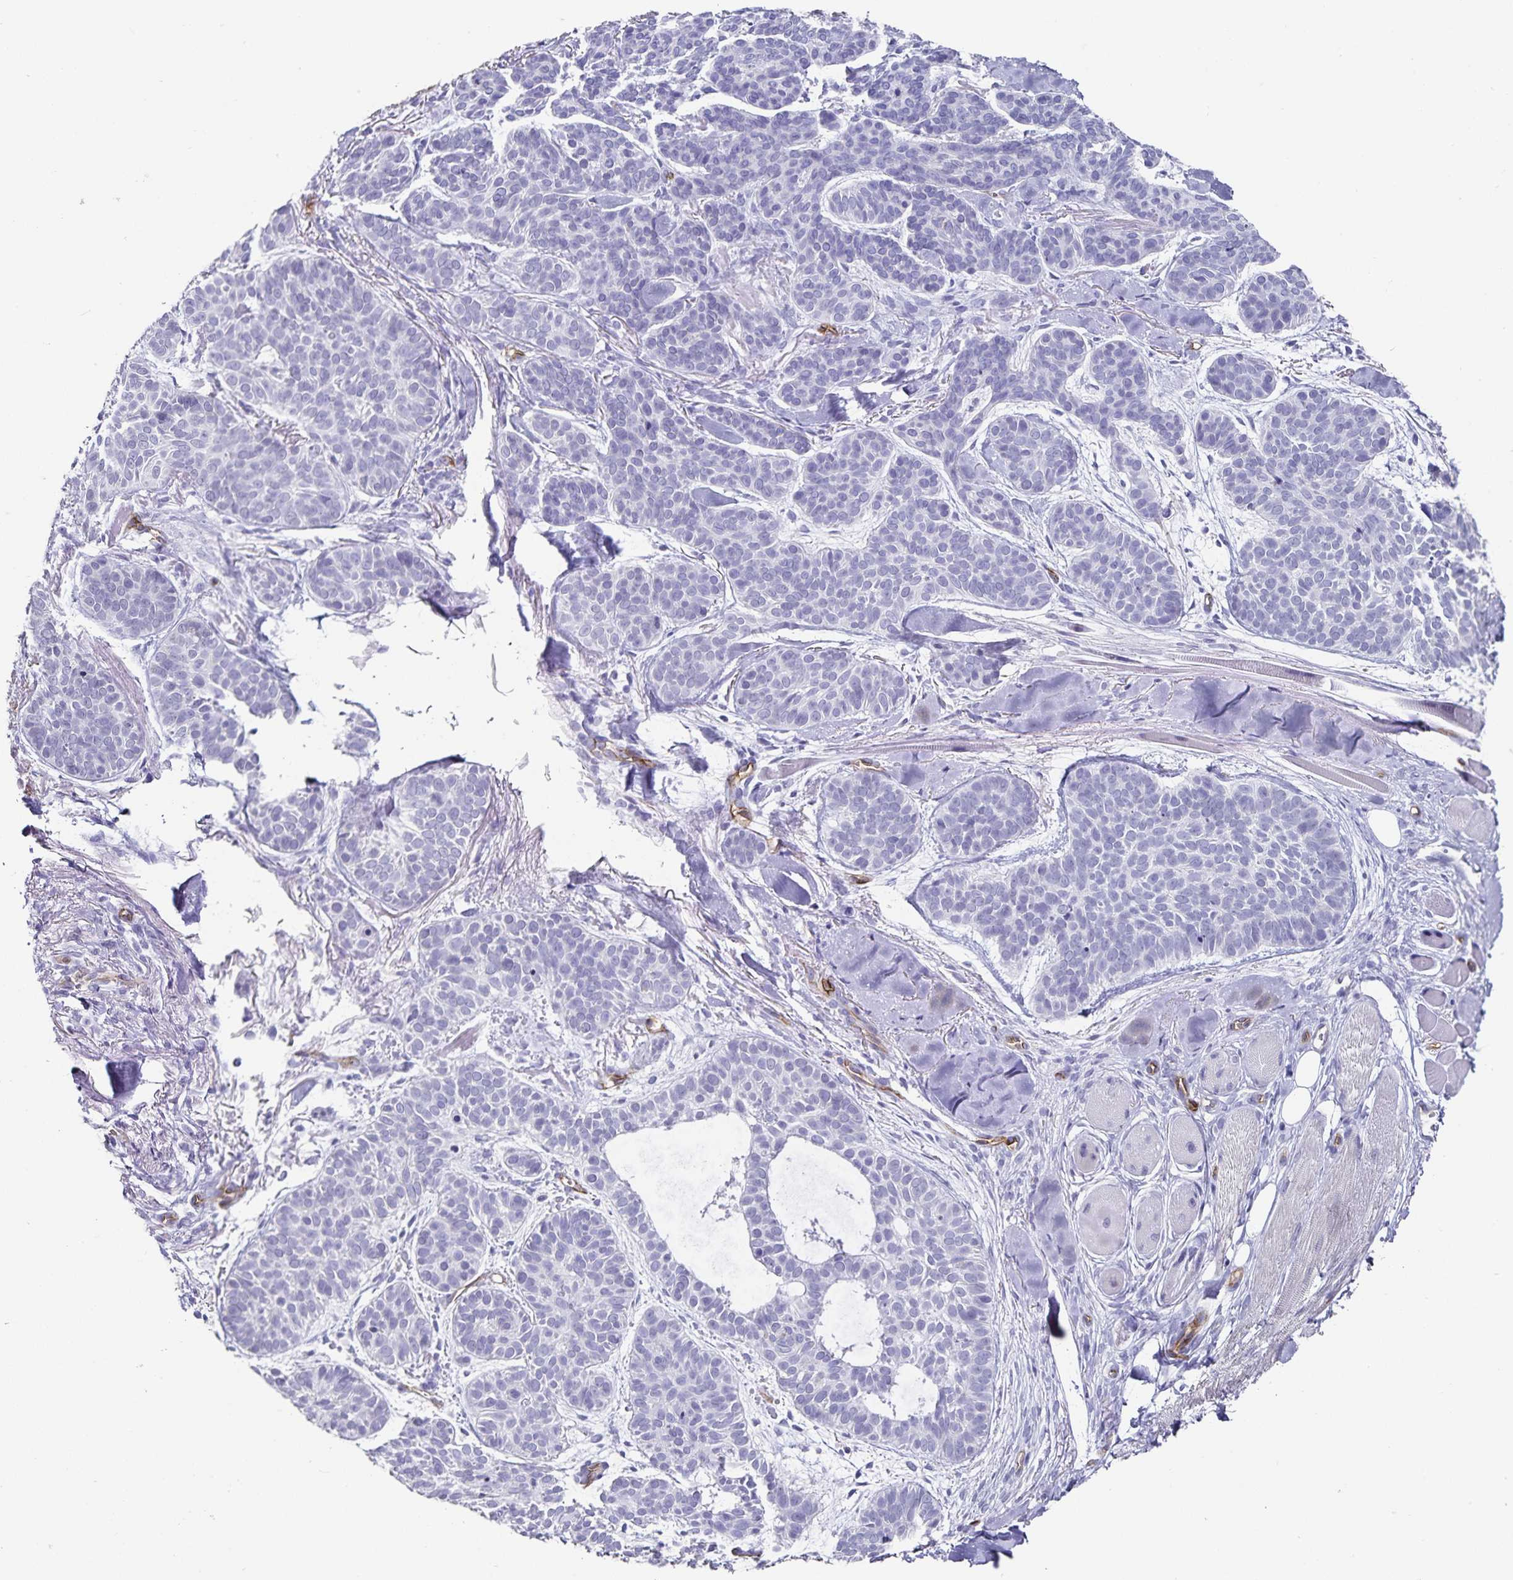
{"staining": {"intensity": "negative", "quantity": "none", "location": "none"}, "tissue": "skin cancer", "cell_type": "Tumor cells", "image_type": "cancer", "snomed": [{"axis": "morphology", "description": "Basal cell carcinoma"}, {"axis": "topography", "description": "Skin"}, {"axis": "topography", "description": "Skin of nose"}], "caption": "This is an IHC histopathology image of human skin cancer. There is no staining in tumor cells.", "gene": "PODXL", "patient": {"sex": "female", "age": 81}}